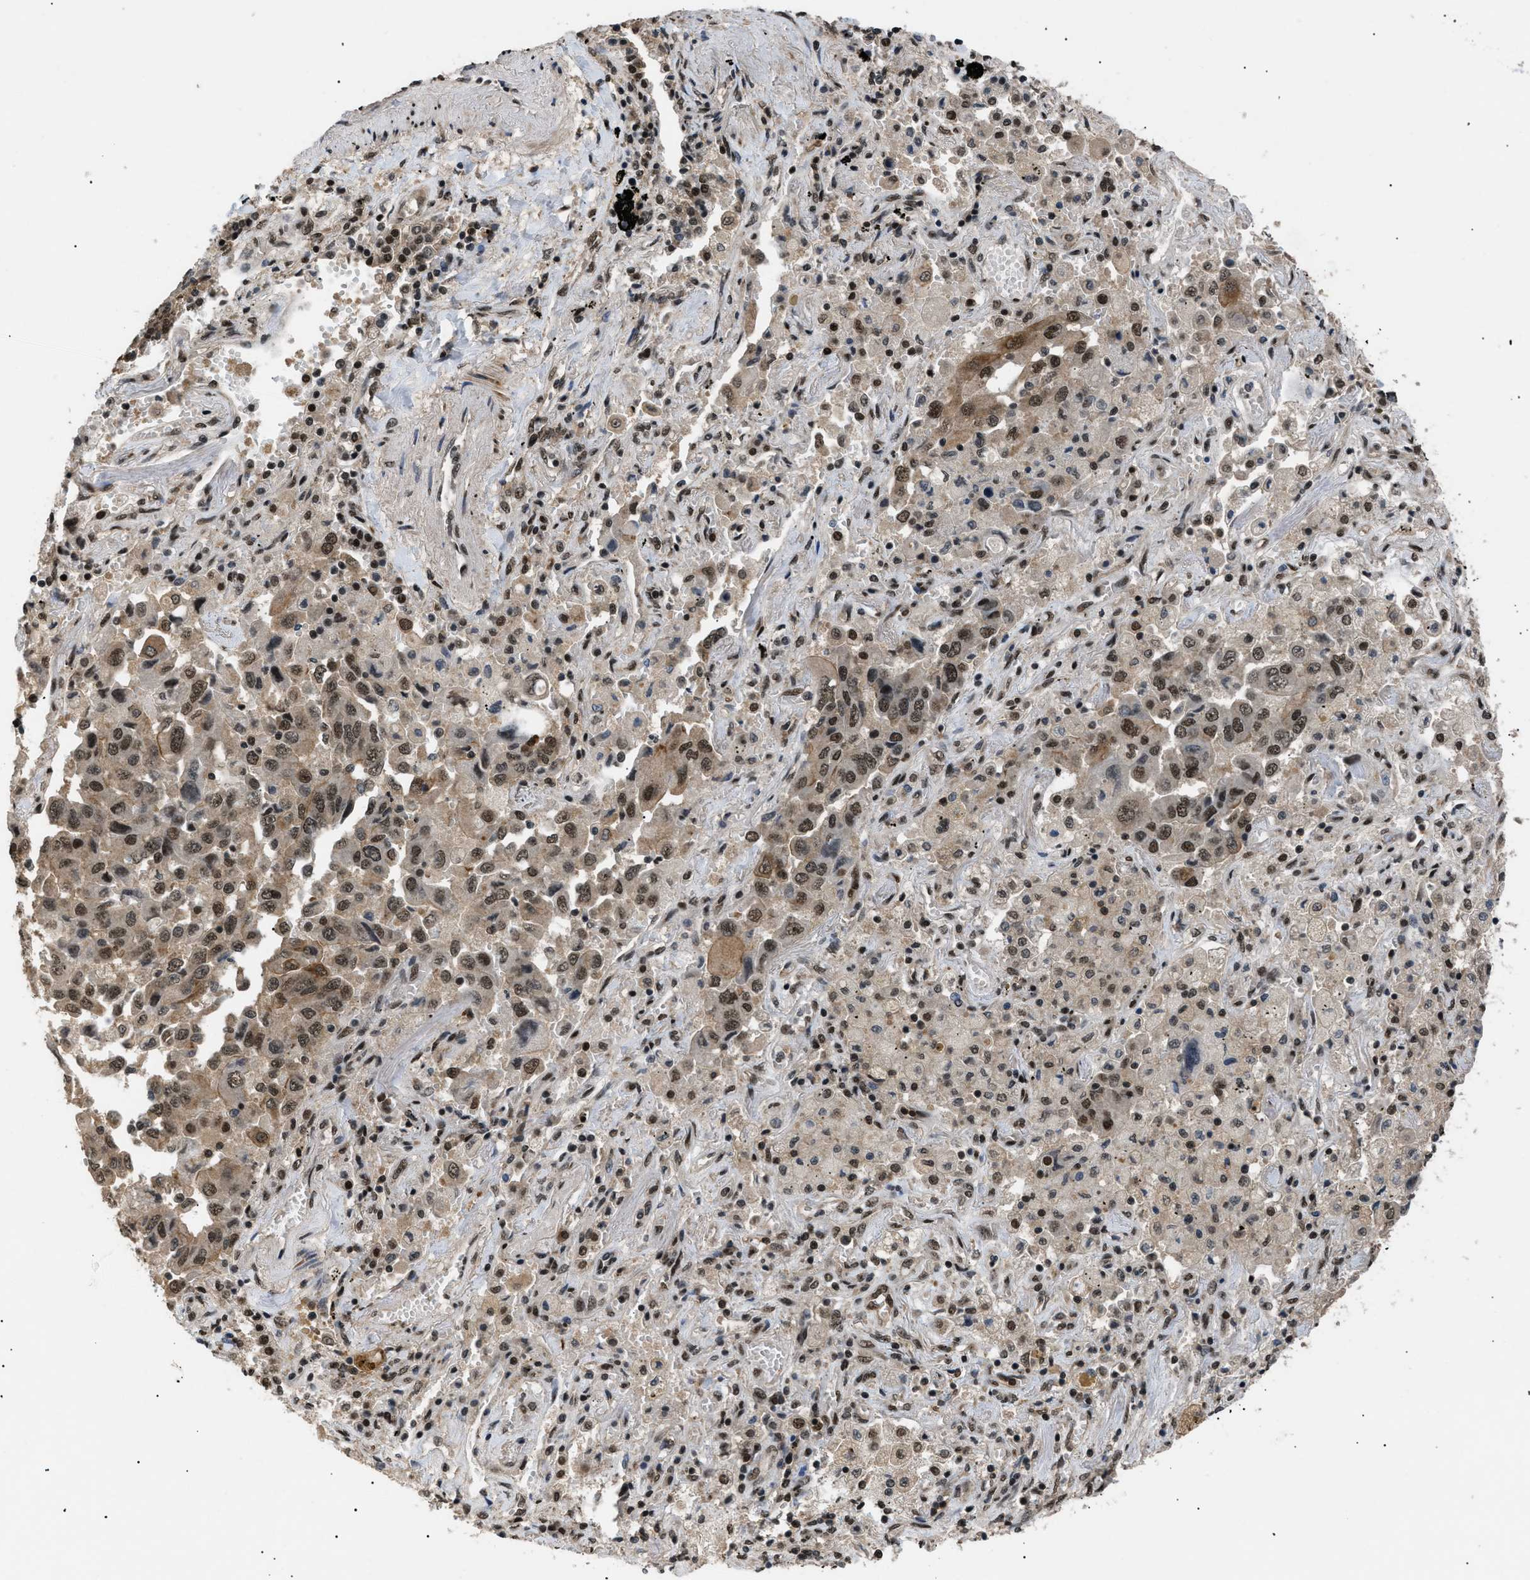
{"staining": {"intensity": "moderate", "quantity": ">75%", "location": "nuclear"}, "tissue": "lung cancer", "cell_type": "Tumor cells", "image_type": "cancer", "snomed": [{"axis": "morphology", "description": "Adenocarcinoma, NOS"}, {"axis": "topography", "description": "Lung"}], "caption": "Immunohistochemical staining of human adenocarcinoma (lung) displays medium levels of moderate nuclear positivity in about >75% of tumor cells.", "gene": "RBM5", "patient": {"sex": "female", "age": 65}}